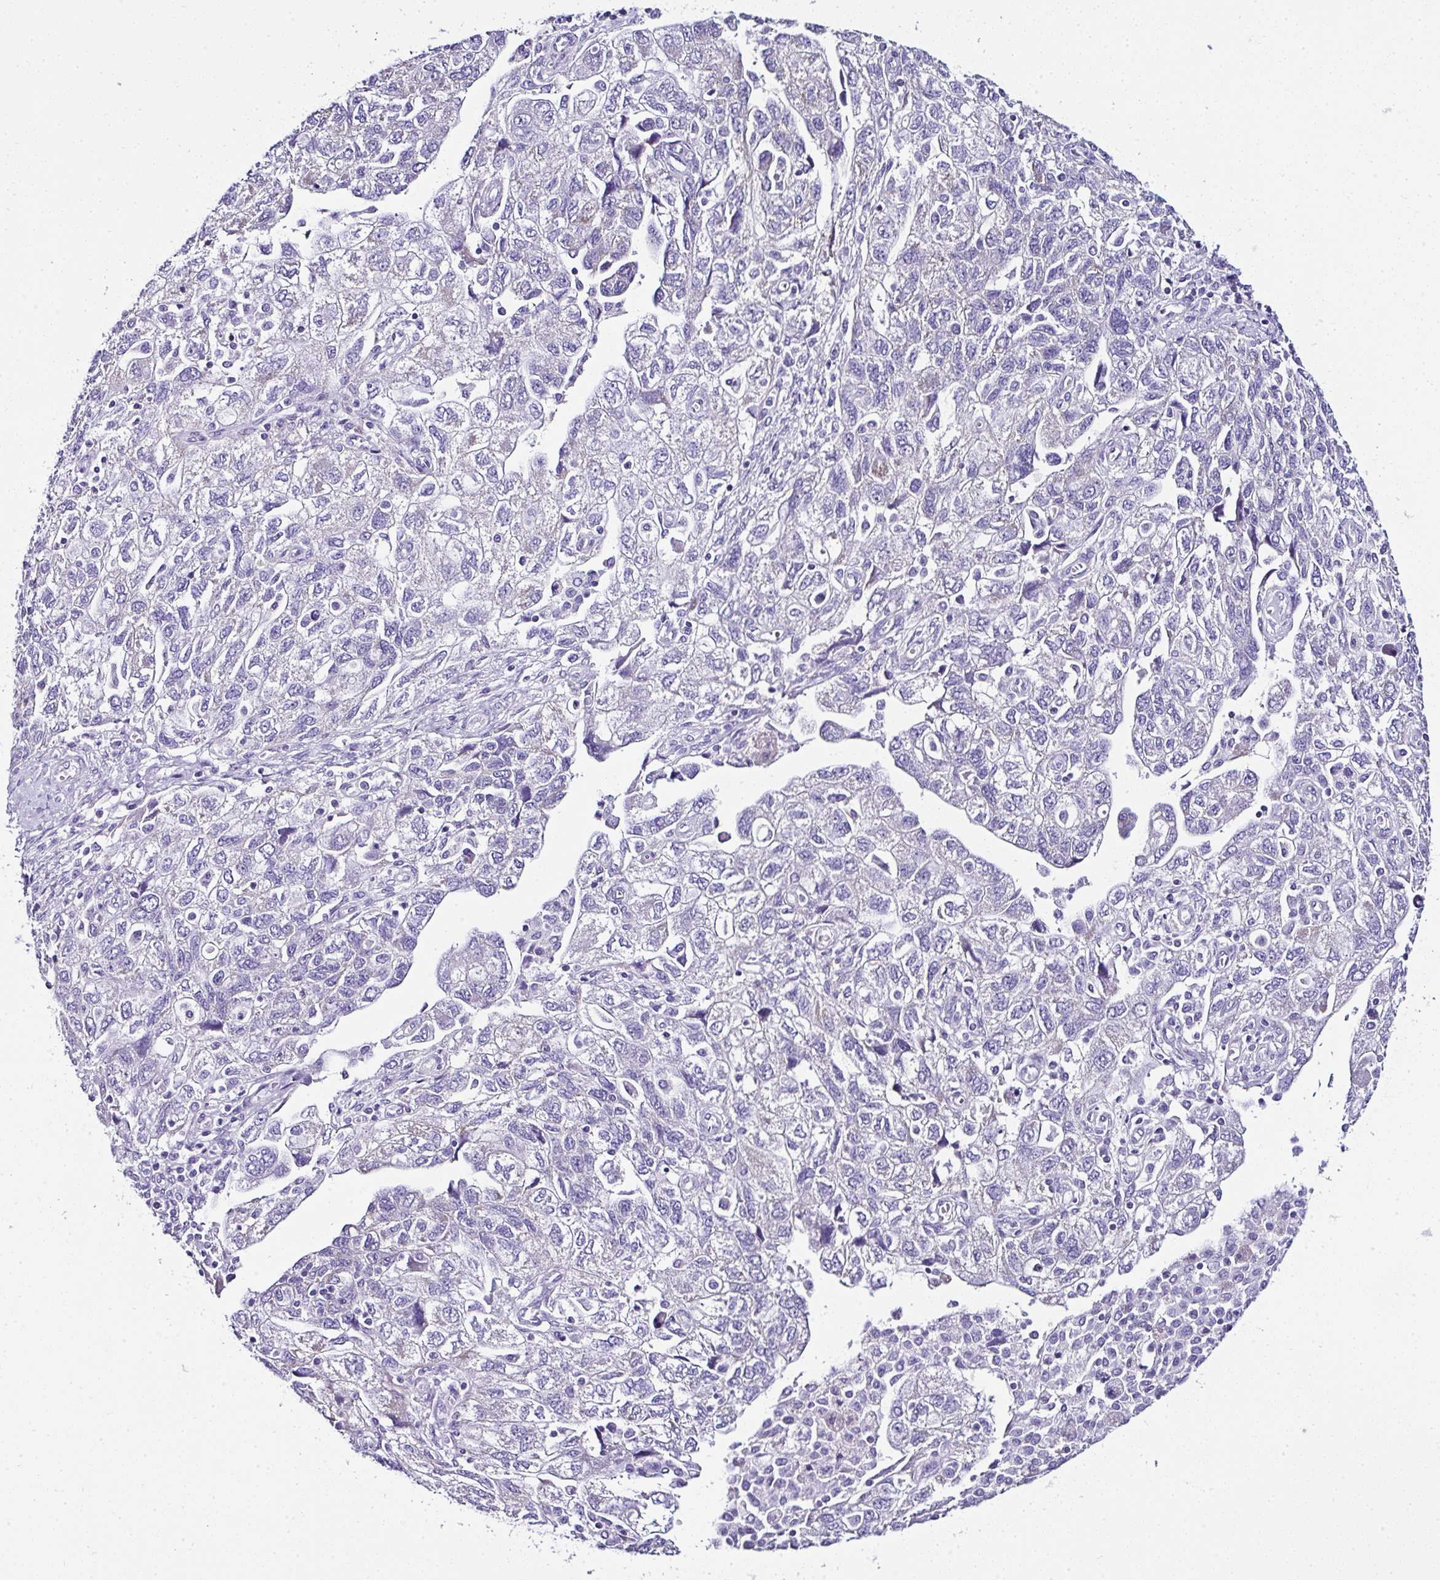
{"staining": {"intensity": "negative", "quantity": "none", "location": "none"}, "tissue": "ovarian cancer", "cell_type": "Tumor cells", "image_type": "cancer", "snomed": [{"axis": "morphology", "description": "Carcinoma, NOS"}, {"axis": "morphology", "description": "Cystadenocarcinoma, serous, NOS"}, {"axis": "topography", "description": "Ovary"}], "caption": "DAB immunohistochemical staining of ovarian carcinoma reveals no significant positivity in tumor cells.", "gene": "RNF183", "patient": {"sex": "female", "age": 69}}